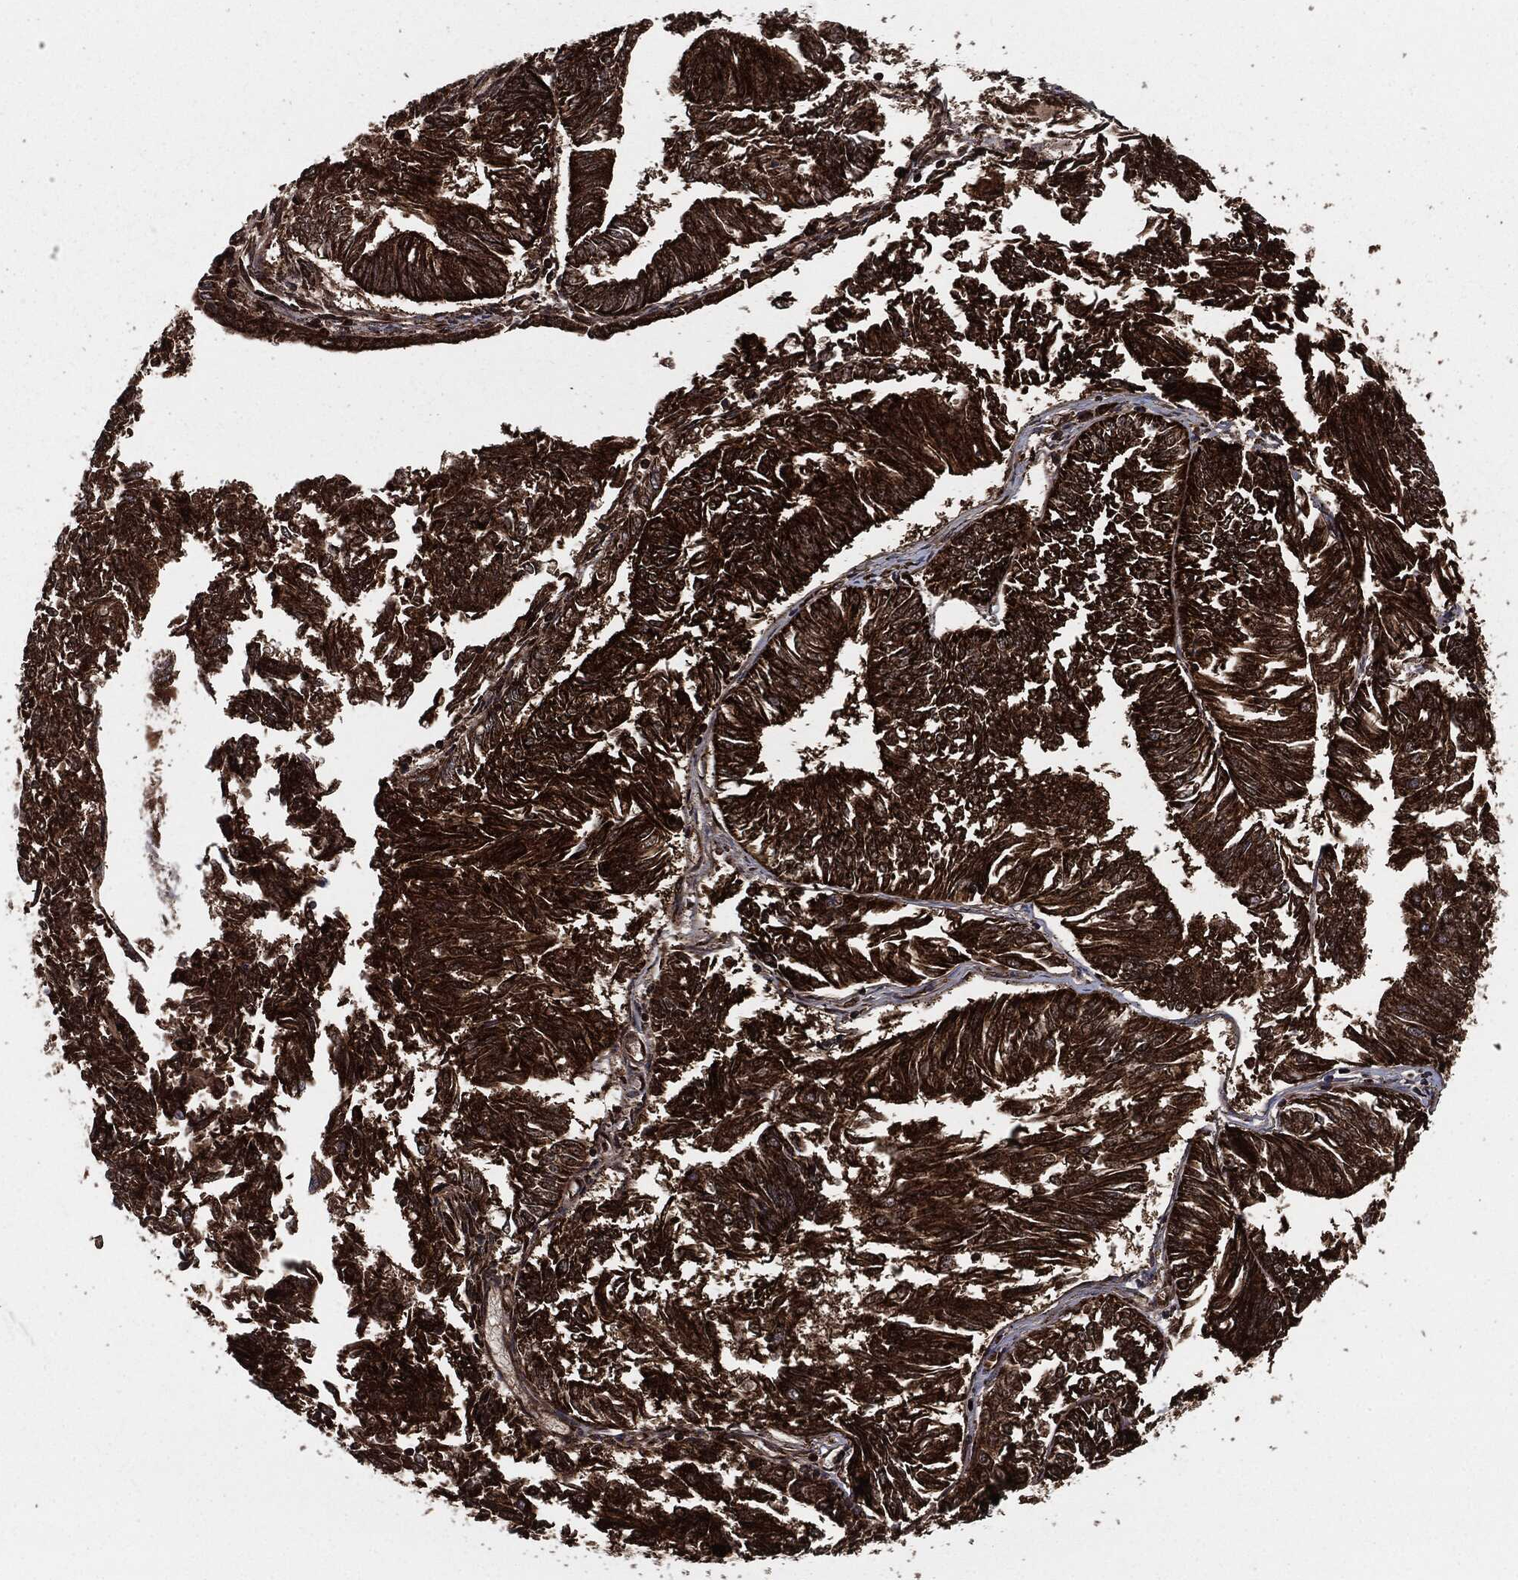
{"staining": {"intensity": "strong", "quantity": ">75%", "location": "cytoplasmic/membranous"}, "tissue": "endometrial cancer", "cell_type": "Tumor cells", "image_type": "cancer", "snomed": [{"axis": "morphology", "description": "Adenocarcinoma, NOS"}, {"axis": "topography", "description": "Endometrium"}], "caption": "Endometrial cancer (adenocarcinoma) tissue reveals strong cytoplasmic/membranous staining in approximately >75% of tumor cells The staining was performed using DAB (3,3'-diaminobenzidine), with brown indicating positive protein expression. Nuclei are stained blue with hematoxylin.", "gene": "FH", "patient": {"sex": "female", "age": 58}}